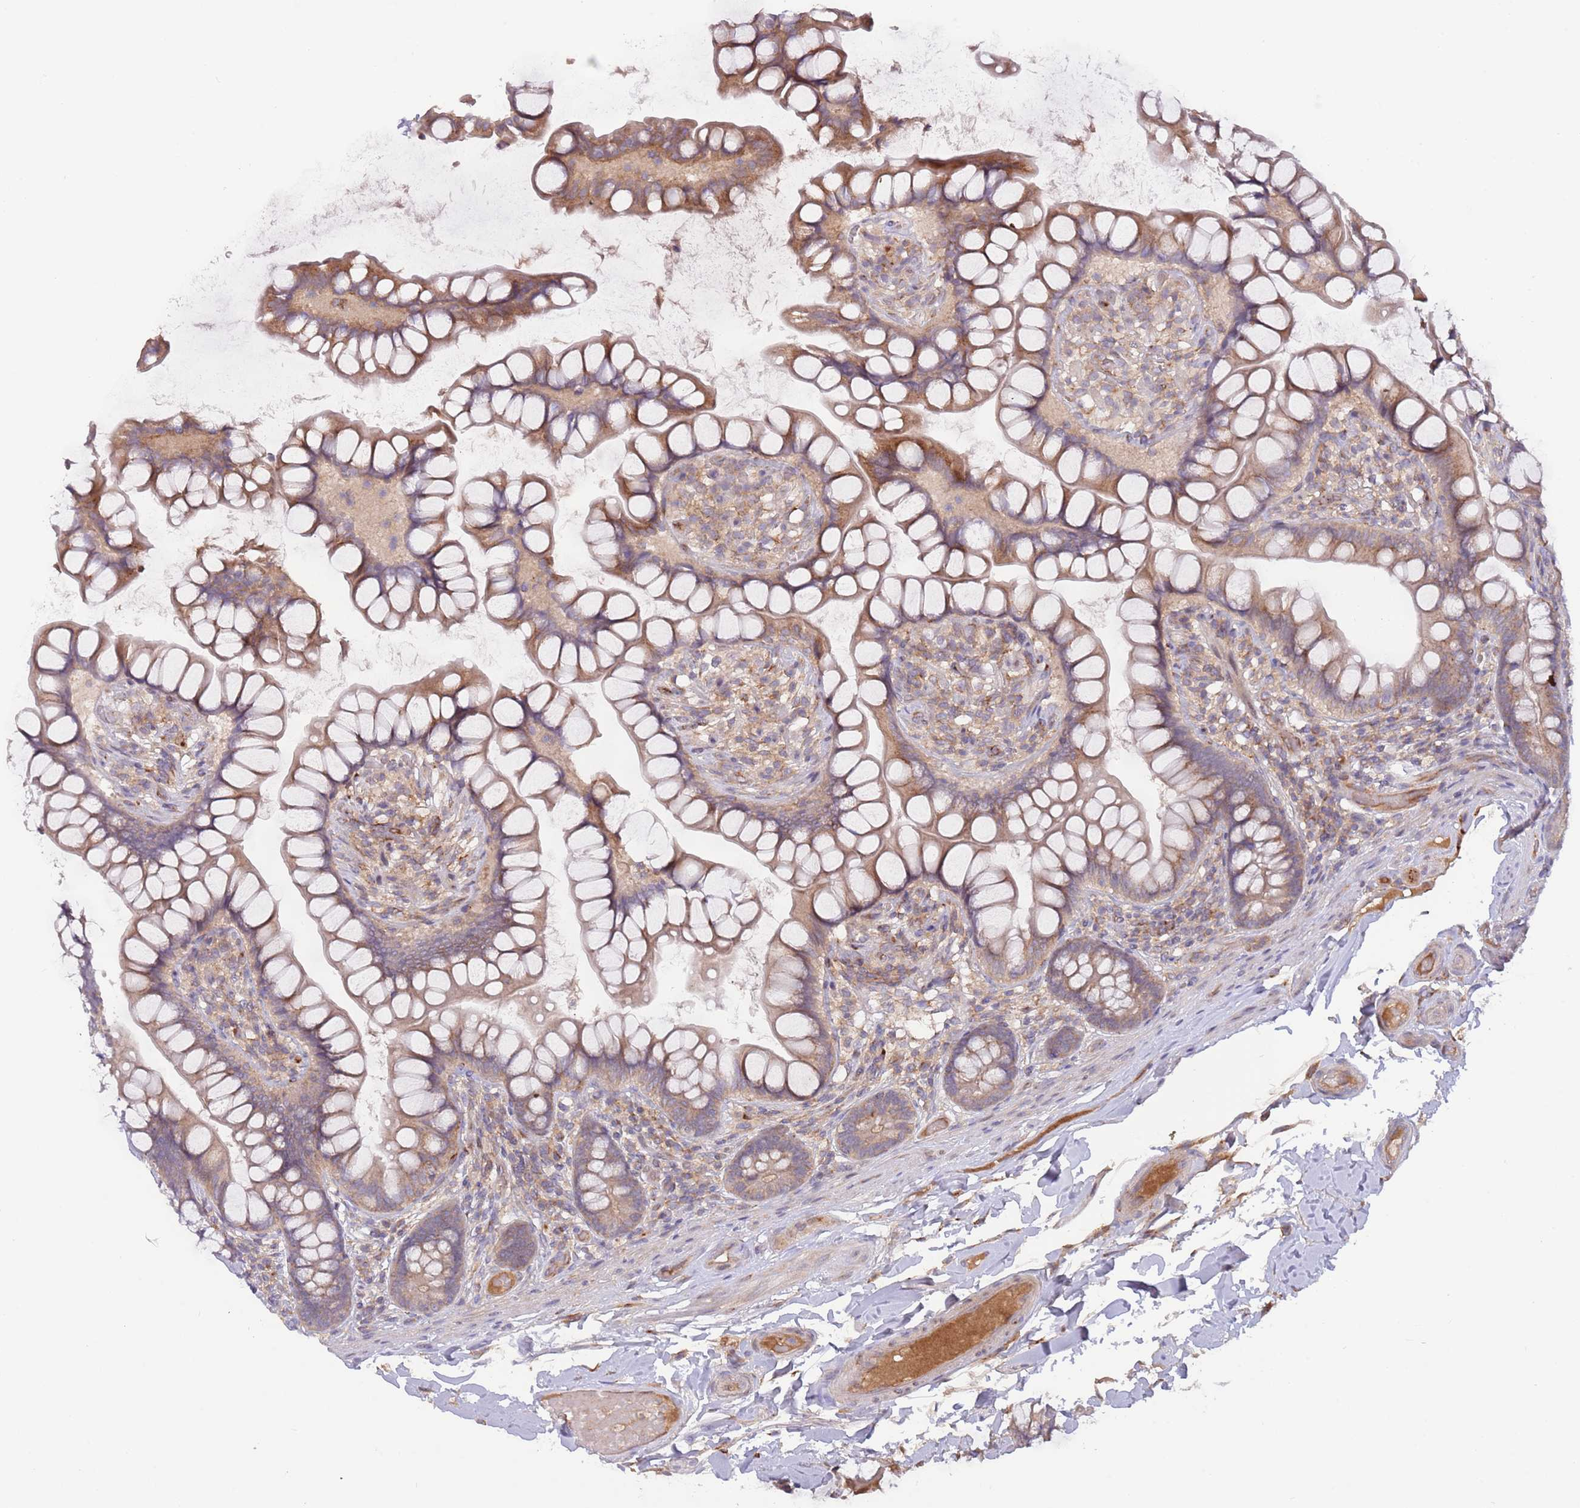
{"staining": {"intensity": "moderate", "quantity": ">75%", "location": "cytoplasmic/membranous"}, "tissue": "small intestine", "cell_type": "Glandular cells", "image_type": "normal", "snomed": [{"axis": "morphology", "description": "Normal tissue, NOS"}, {"axis": "topography", "description": "Small intestine"}], "caption": "The histopathology image exhibits staining of normal small intestine, revealing moderate cytoplasmic/membranous protein positivity (brown color) within glandular cells. The protein is shown in brown color, while the nuclei are stained blue.", "gene": "BTBD7", "patient": {"sex": "male", "age": 70}}